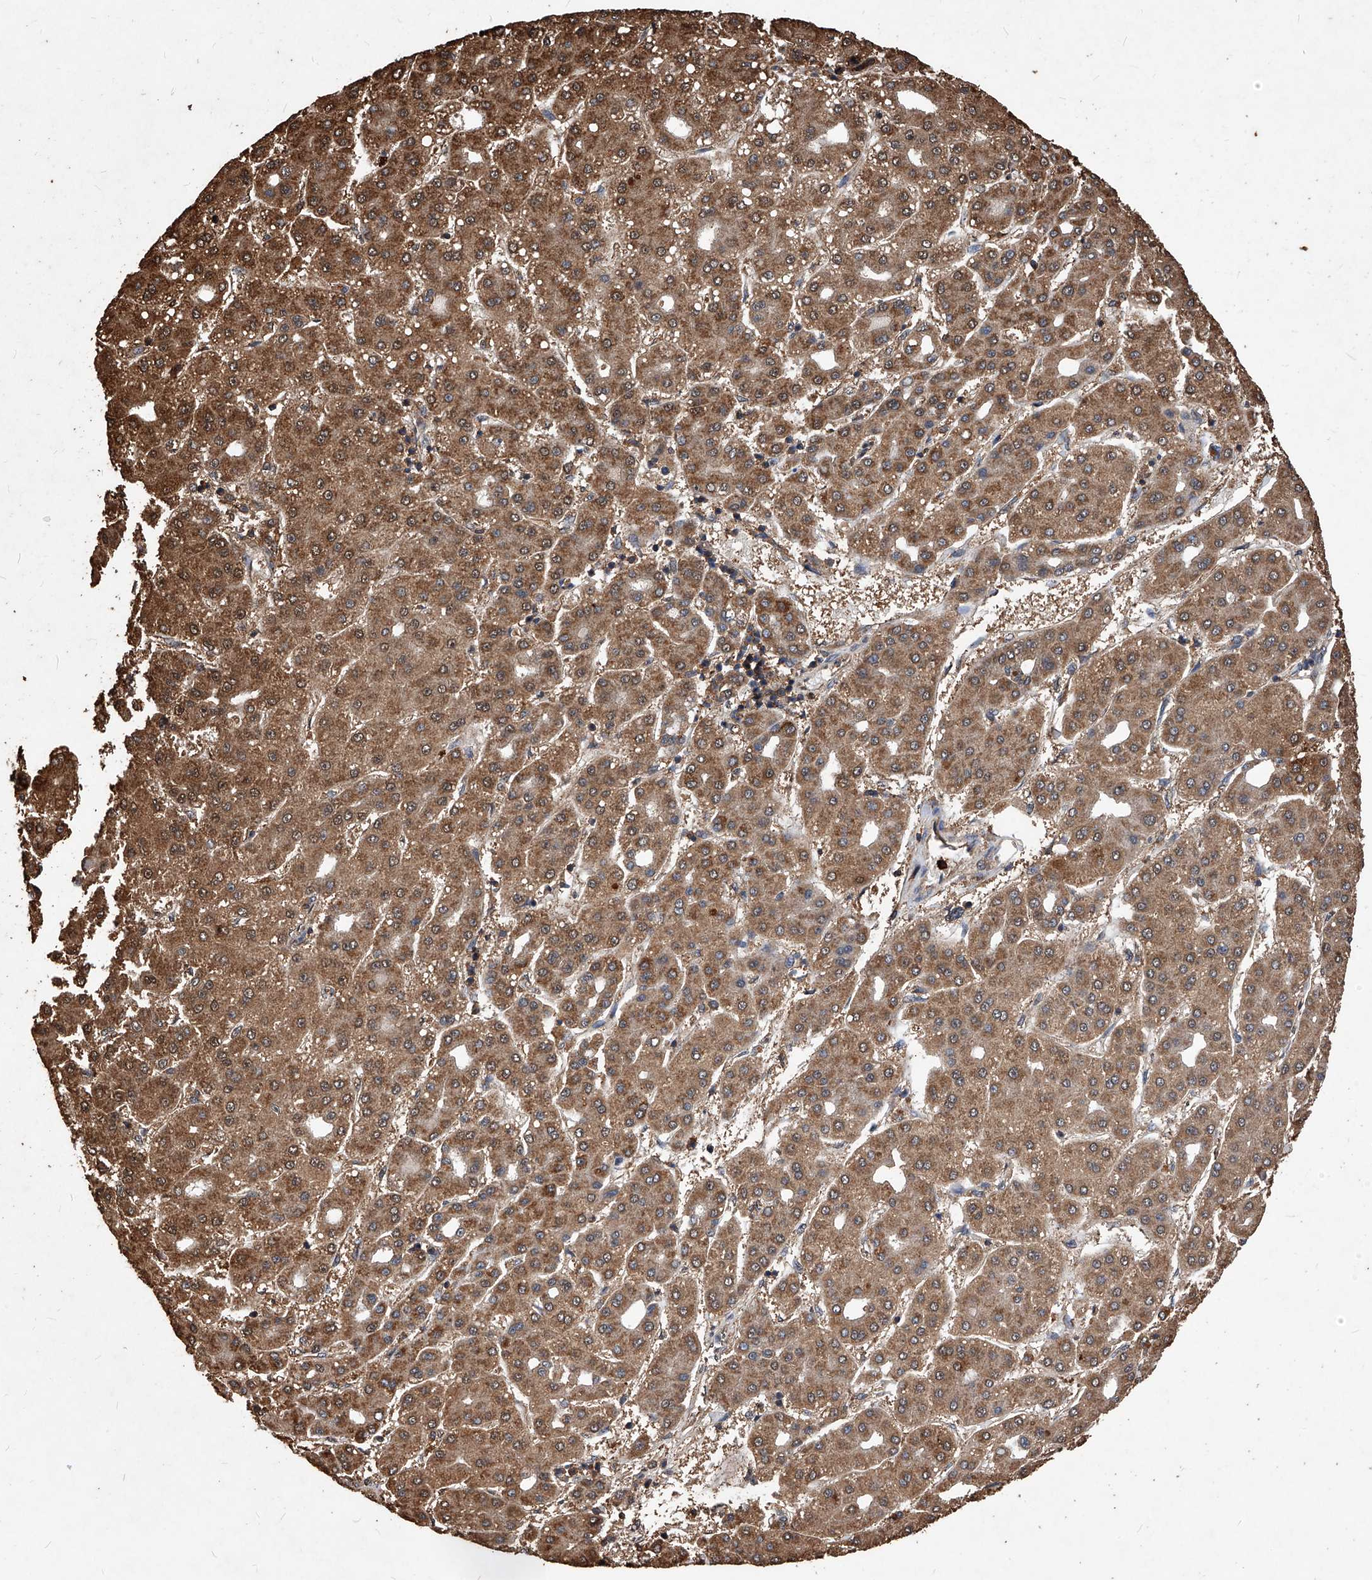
{"staining": {"intensity": "moderate", "quantity": ">75%", "location": "cytoplasmic/membranous"}, "tissue": "liver cancer", "cell_type": "Tumor cells", "image_type": "cancer", "snomed": [{"axis": "morphology", "description": "Carcinoma, Hepatocellular, NOS"}, {"axis": "topography", "description": "Liver"}], "caption": "Protein analysis of liver hepatocellular carcinoma tissue exhibits moderate cytoplasmic/membranous expression in approximately >75% of tumor cells. The staining is performed using DAB brown chromogen to label protein expression. The nuclei are counter-stained blue using hematoxylin.", "gene": "UCP2", "patient": {"sex": "male", "age": 65}}